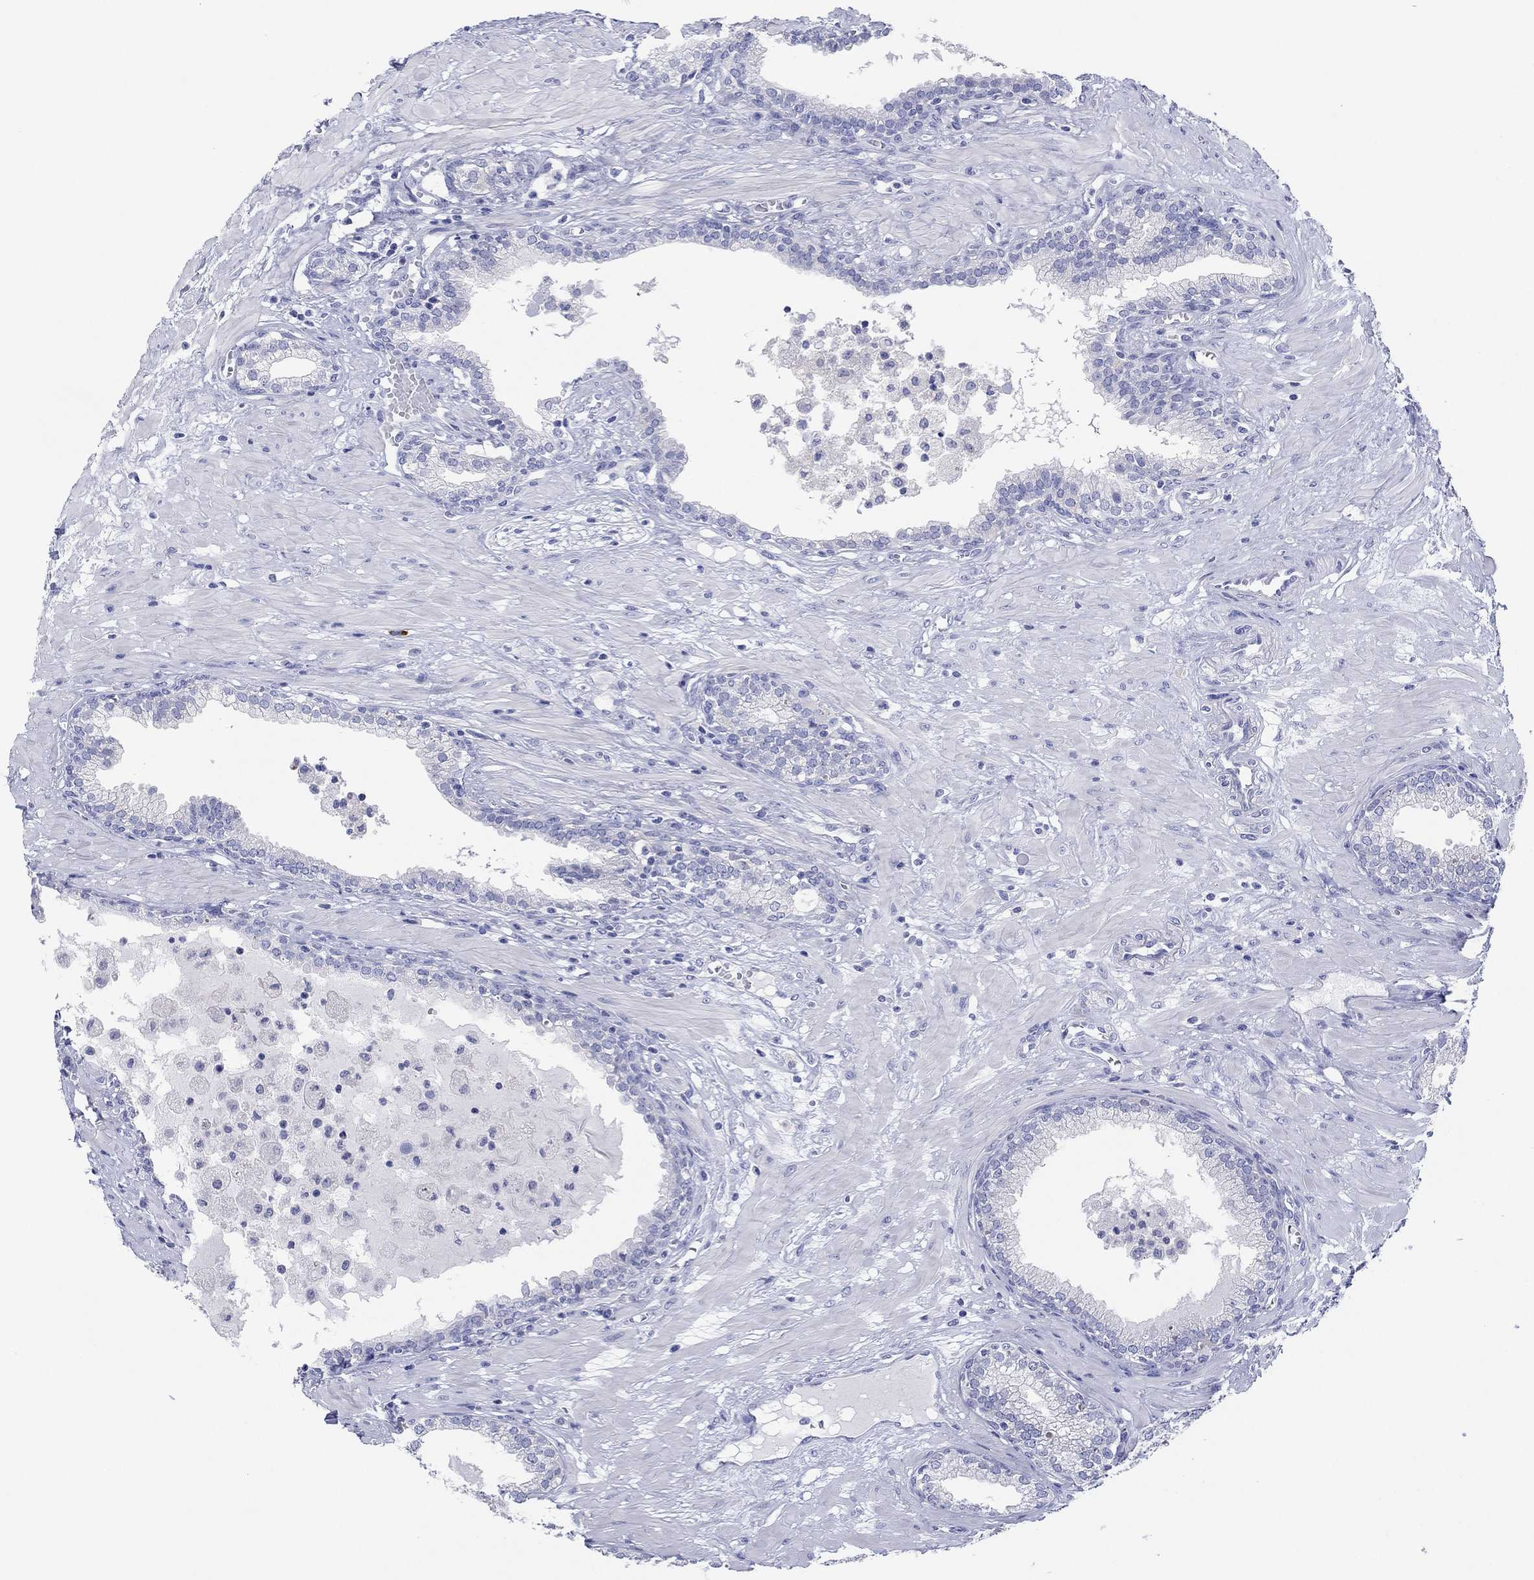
{"staining": {"intensity": "negative", "quantity": "none", "location": "none"}, "tissue": "prostate", "cell_type": "Glandular cells", "image_type": "normal", "snomed": [{"axis": "morphology", "description": "Normal tissue, NOS"}, {"axis": "topography", "description": "Prostate"}], "caption": "An immunohistochemistry micrograph of benign prostate is shown. There is no staining in glandular cells of prostate.", "gene": "MAGEB6", "patient": {"sex": "male", "age": 64}}